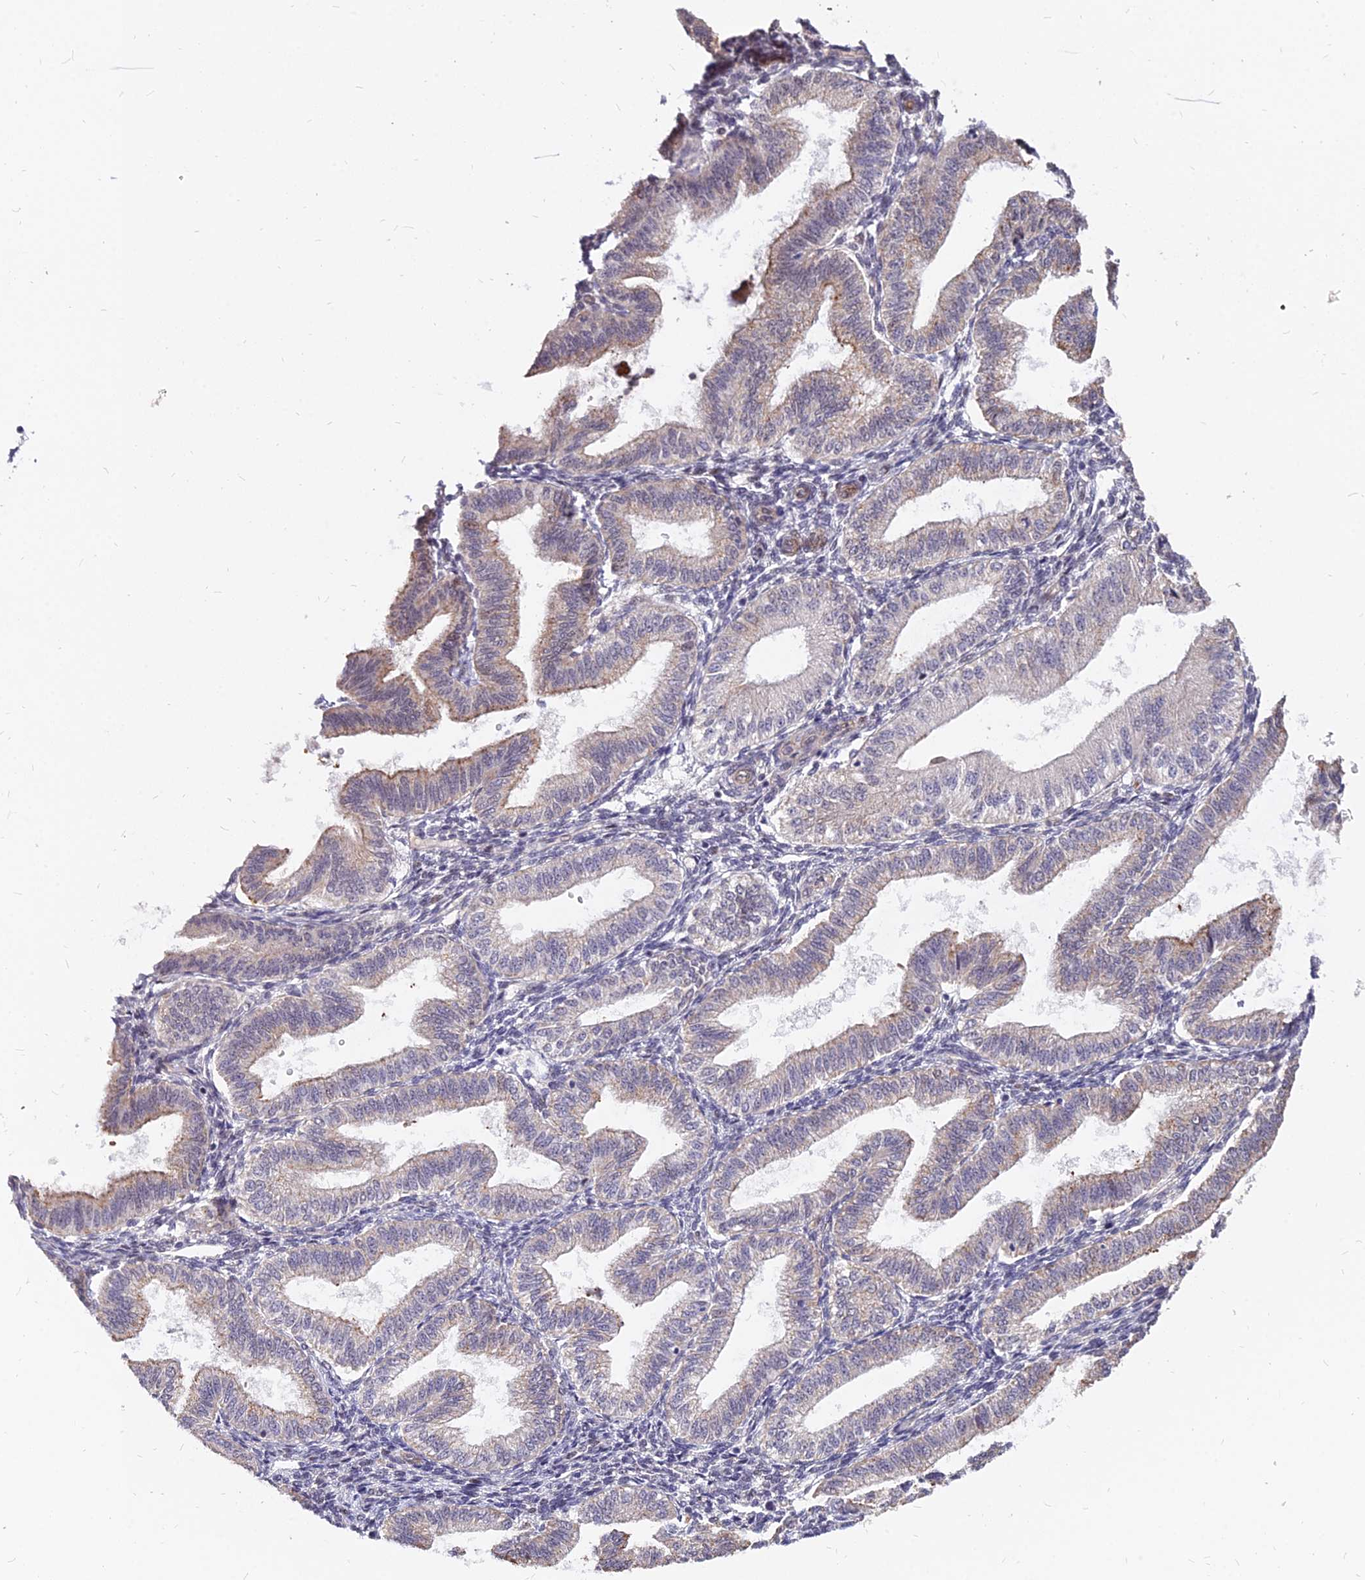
{"staining": {"intensity": "weak", "quantity": "<25%", "location": "cytoplasmic/membranous"}, "tissue": "endometrium", "cell_type": "Cells in endometrial stroma", "image_type": "normal", "snomed": [{"axis": "morphology", "description": "Normal tissue, NOS"}, {"axis": "topography", "description": "Endometrium"}], "caption": "DAB (3,3'-diaminobenzidine) immunohistochemical staining of unremarkable human endometrium displays no significant positivity in cells in endometrial stroma. Nuclei are stained in blue.", "gene": "C11orf68", "patient": {"sex": "female", "age": 39}}